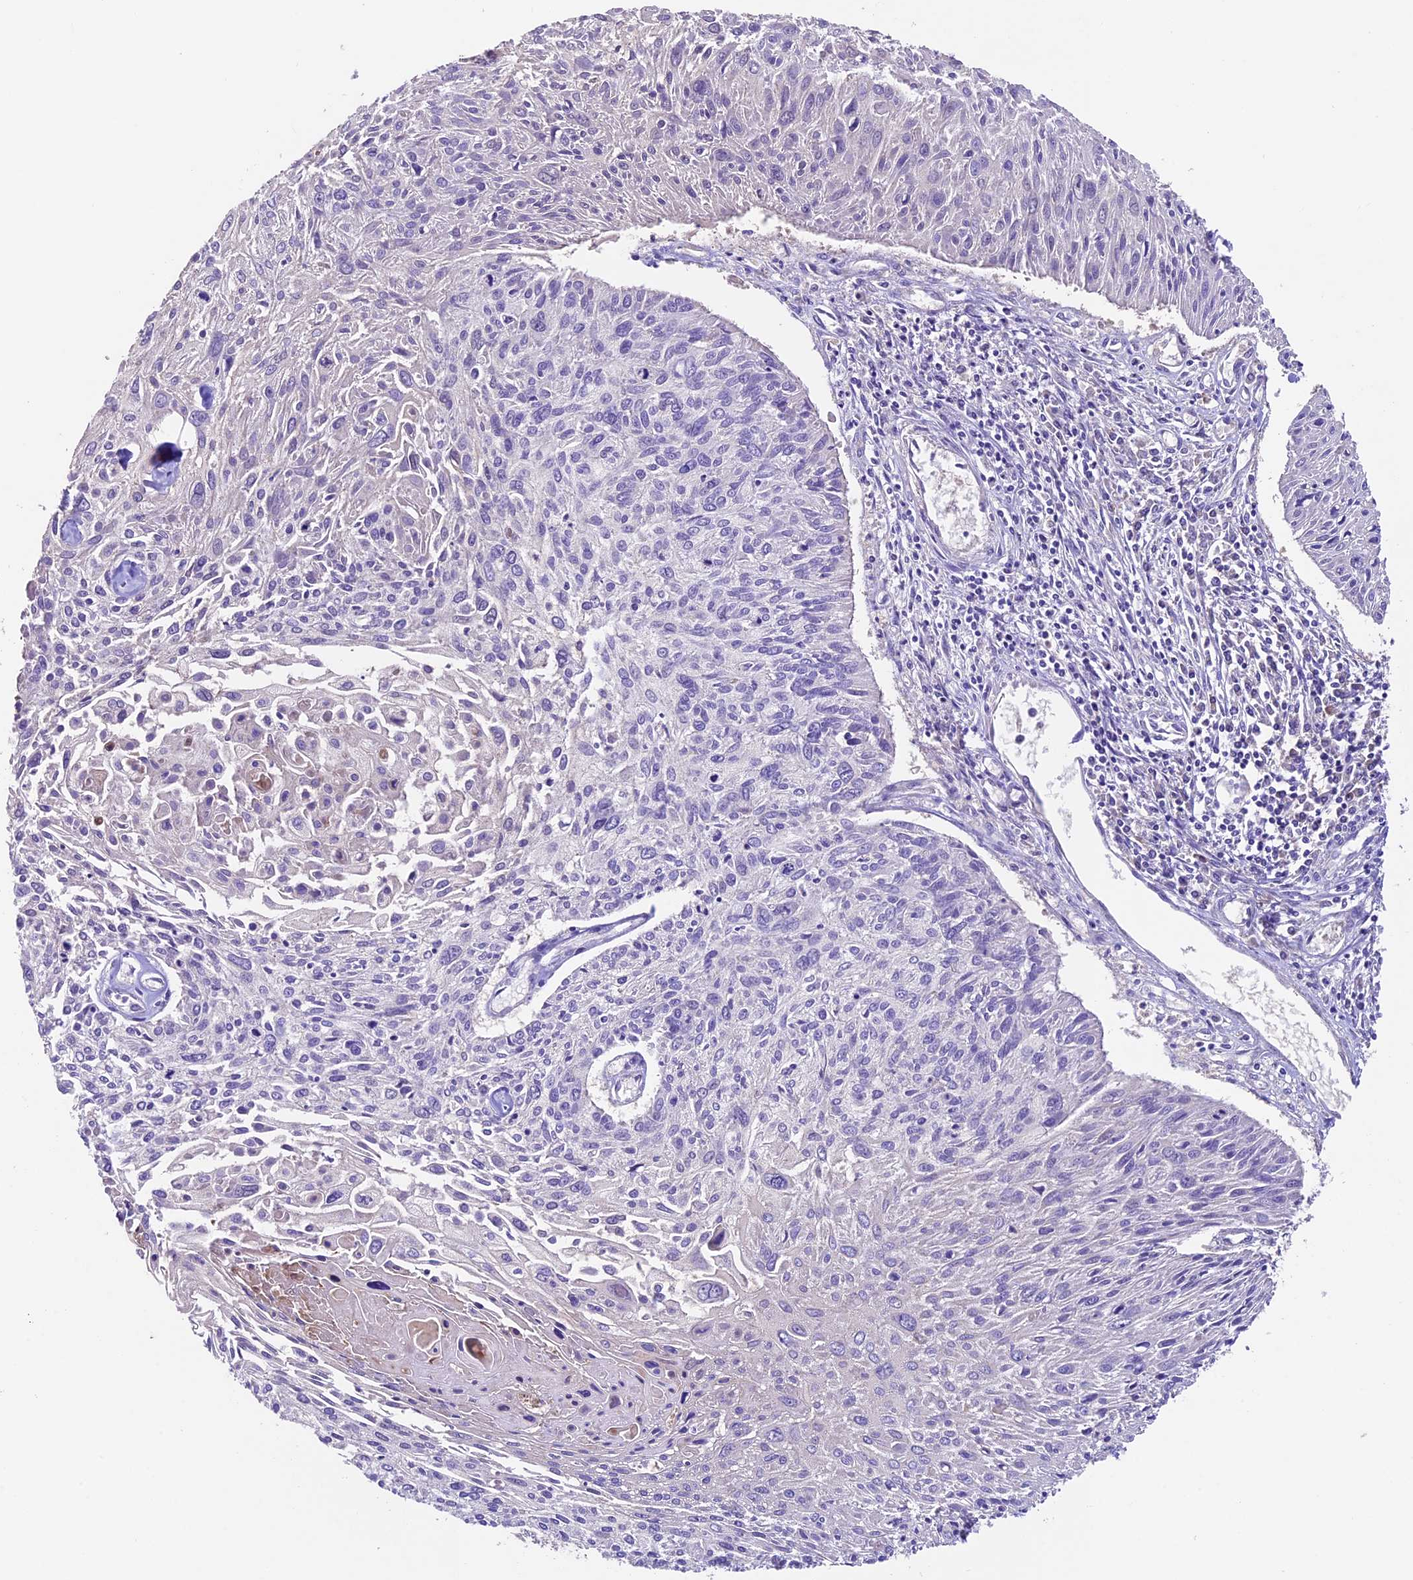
{"staining": {"intensity": "negative", "quantity": "none", "location": "none"}, "tissue": "cervical cancer", "cell_type": "Tumor cells", "image_type": "cancer", "snomed": [{"axis": "morphology", "description": "Squamous cell carcinoma, NOS"}, {"axis": "topography", "description": "Cervix"}], "caption": "High power microscopy image of an immunohistochemistry image of cervical cancer, revealing no significant staining in tumor cells.", "gene": "SBNO2", "patient": {"sex": "female", "age": 51}}